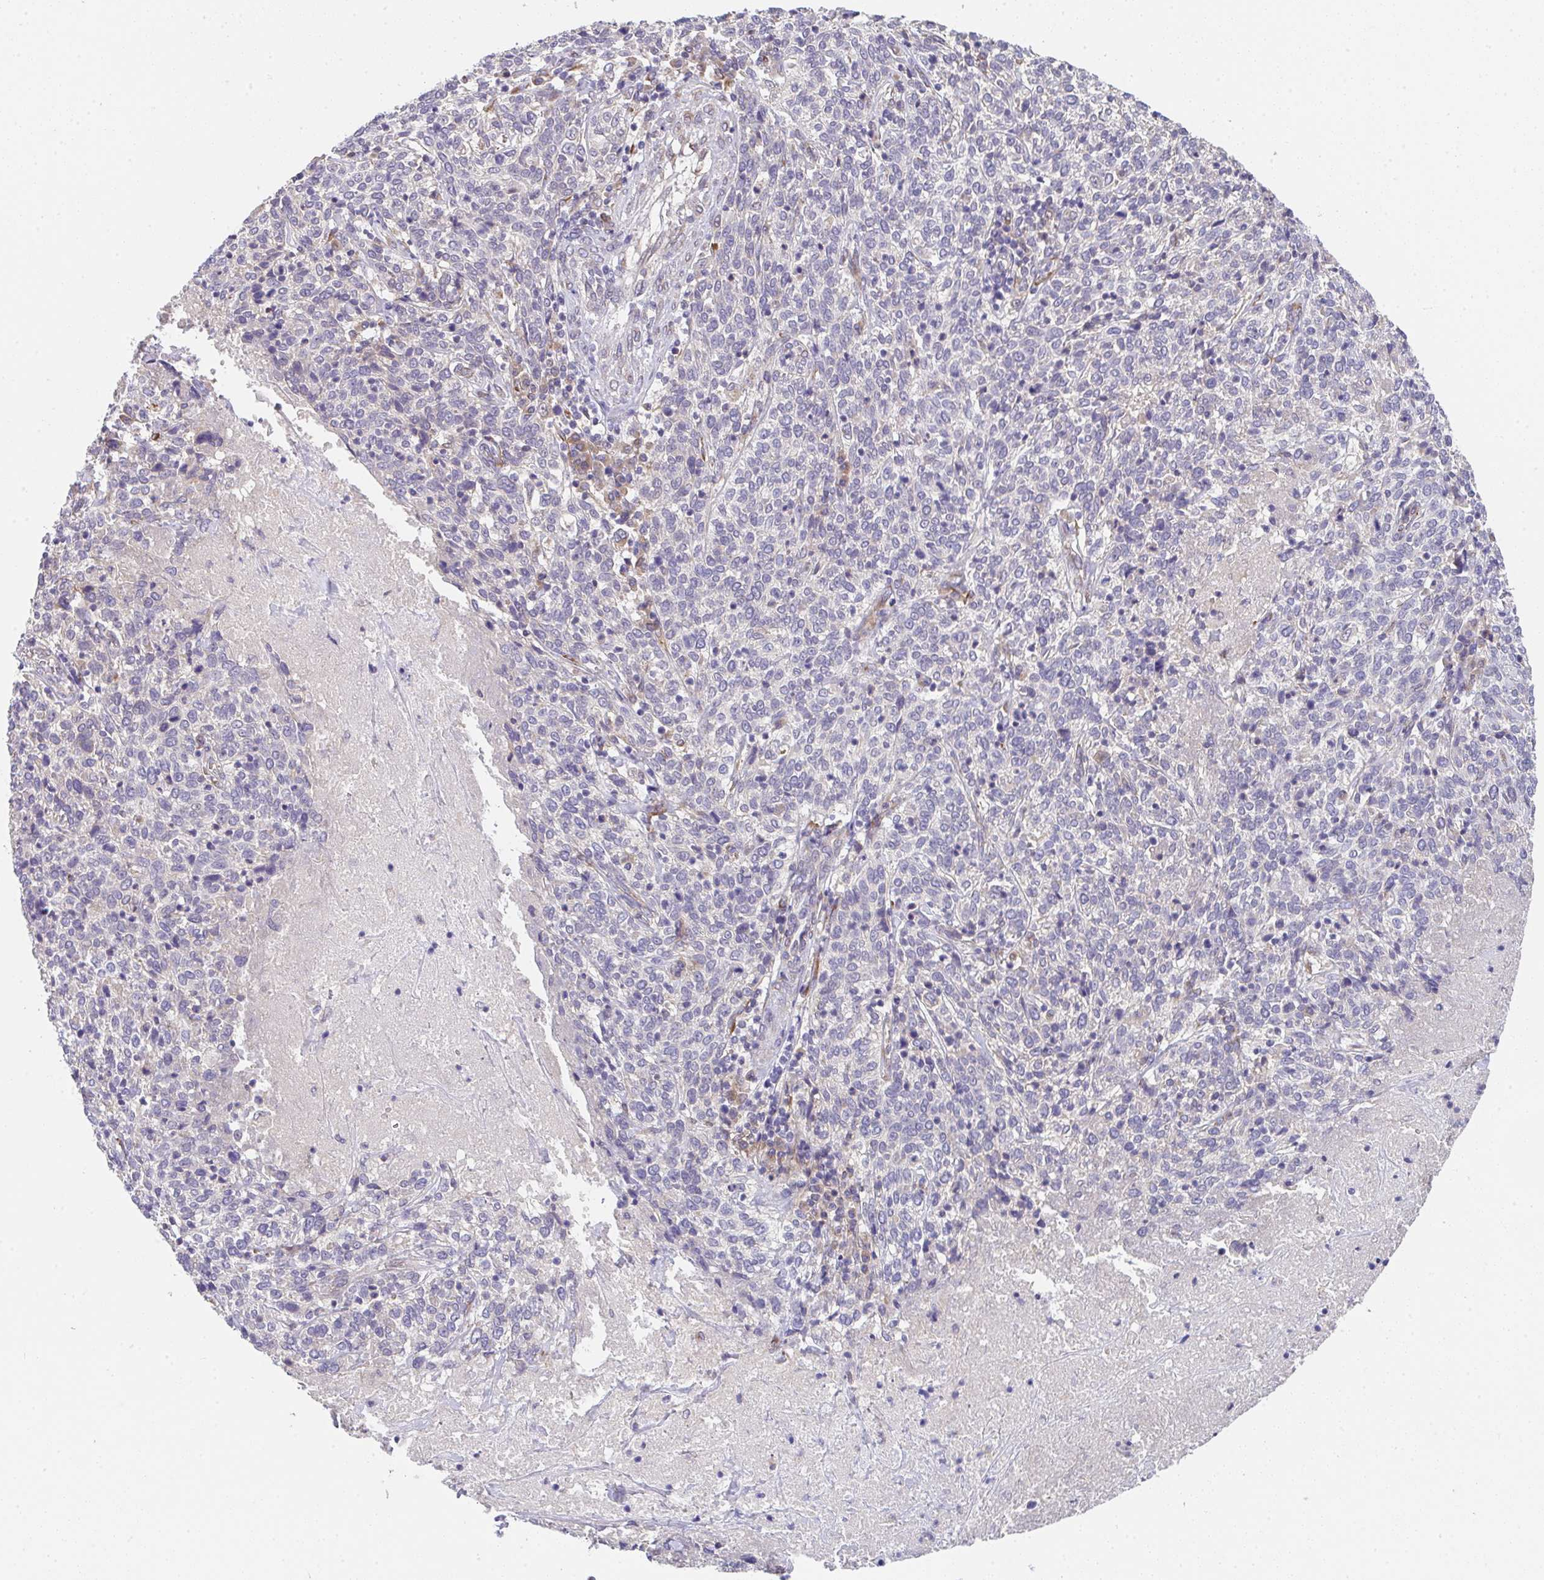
{"staining": {"intensity": "negative", "quantity": "none", "location": "none"}, "tissue": "cervical cancer", "cell_type": "Tumor cells", "image_type": "cancer", "snomed": [{"axis": "morphology", "description": "Squamous cell carcinoma, NOS"}, {"axis": "topography", "description": "Cervix"}], "caption": "Immunohistochemistry (IHC) micrograph of neoplastic tissue: cervical cancer stained with DAB reveals no significant protein staining in tumor cells.", "gene": "TSPAN31", "patient": {"sex": "female", "age": 46}}